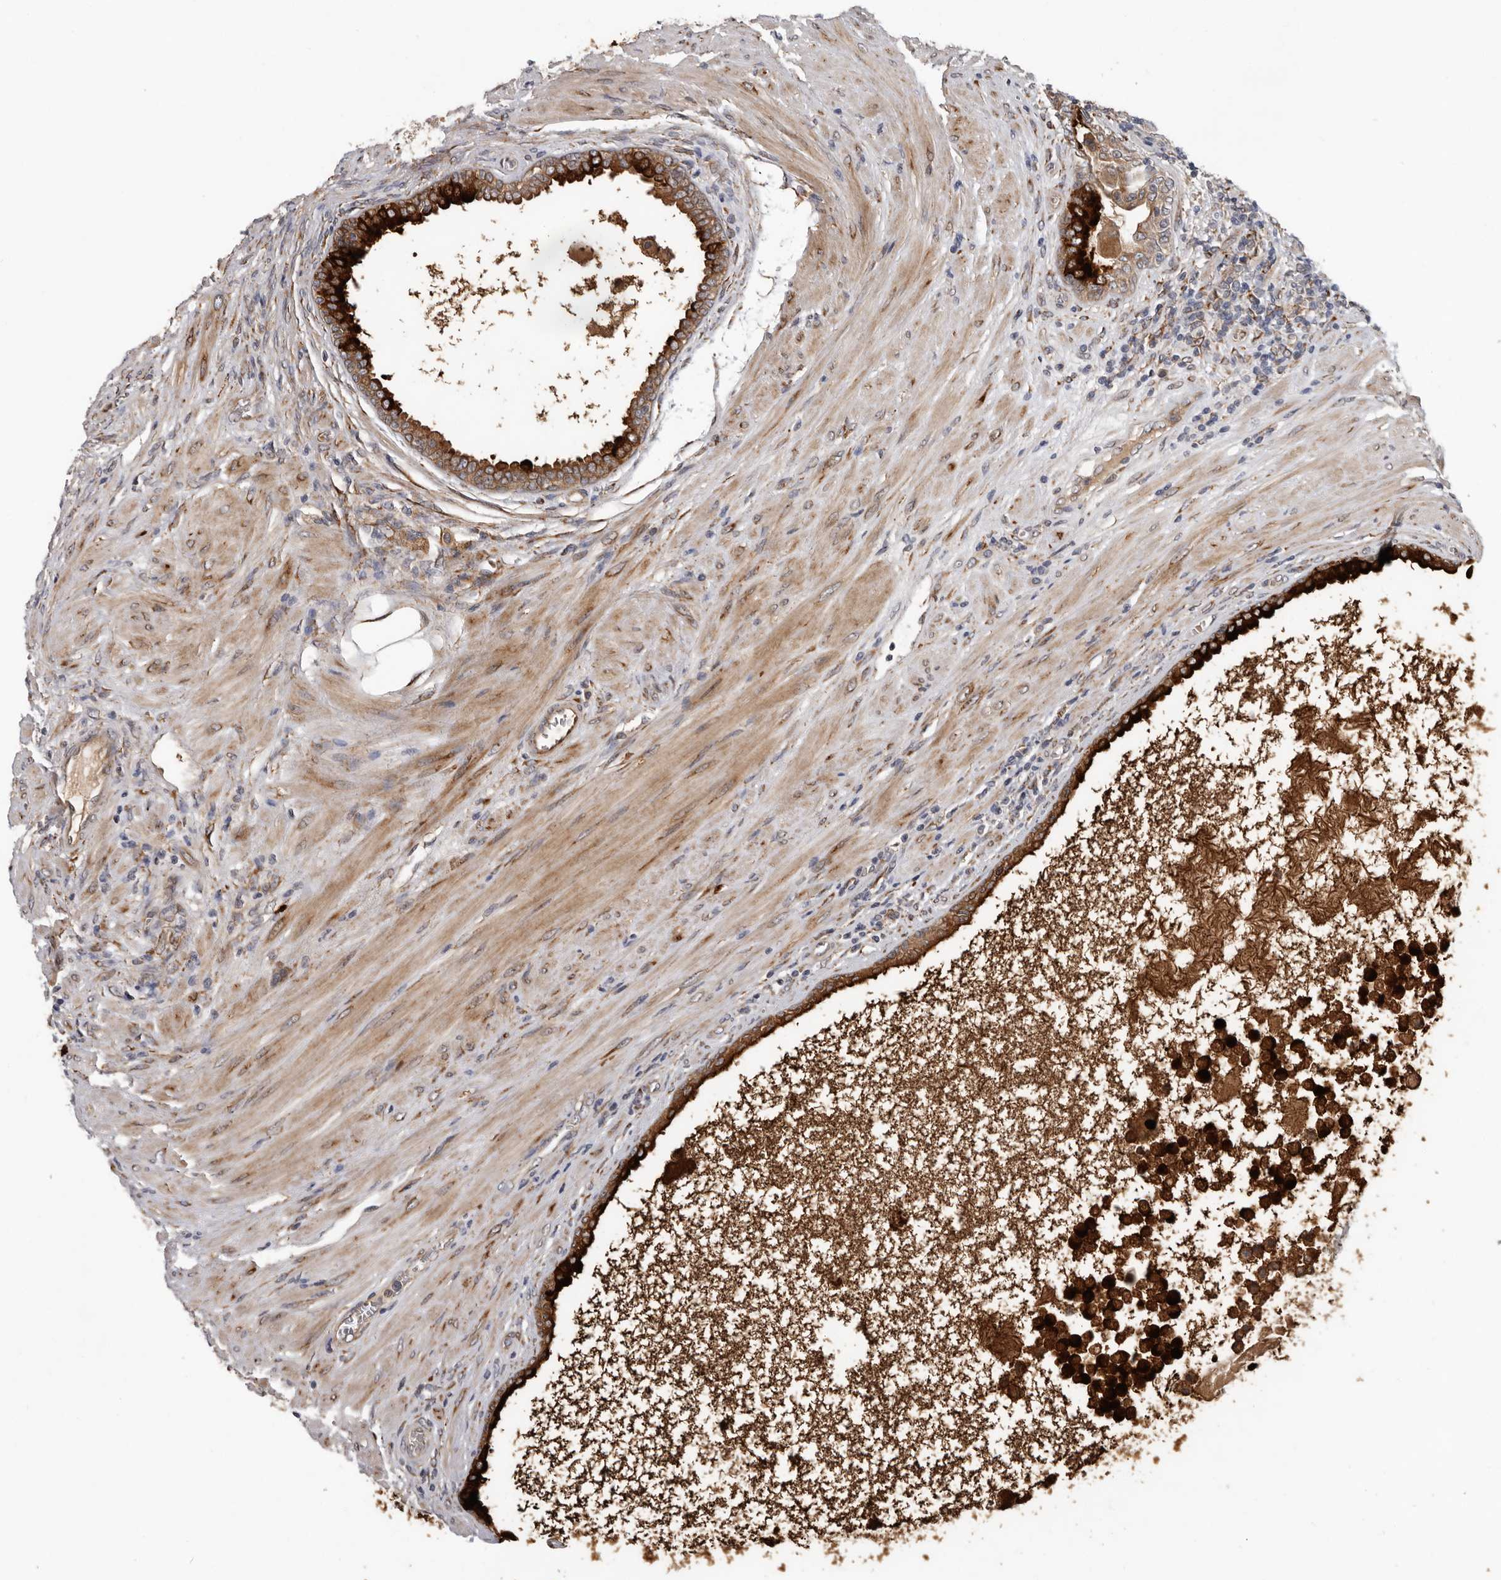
{"staining": {"intensity": "strong", "quantity": ">75%", "location": "cytoplasmic/membranous"}, "tissue": "prostate cancer", "cell_type": "Tumor cells", "image_type": "cancer", "snomed": [{"axis": "morphology", "description": "Normal tissue, NOS"}, {"axis": "morphology", "description": "Adenocarcinoma, Low grade"}, {"axis": "topography", "description": "Prostate"}, {"axis": "topography", "description": "Peripheral nerve tissue"}], "caption": "Strong cytoplasmic/membranous staining is identified in approximately >75% of tumor cells in low-grade adenocarcinoma (prostate).", "gene": "MTF1", "patient": {"sex": "male", "age": 71}}